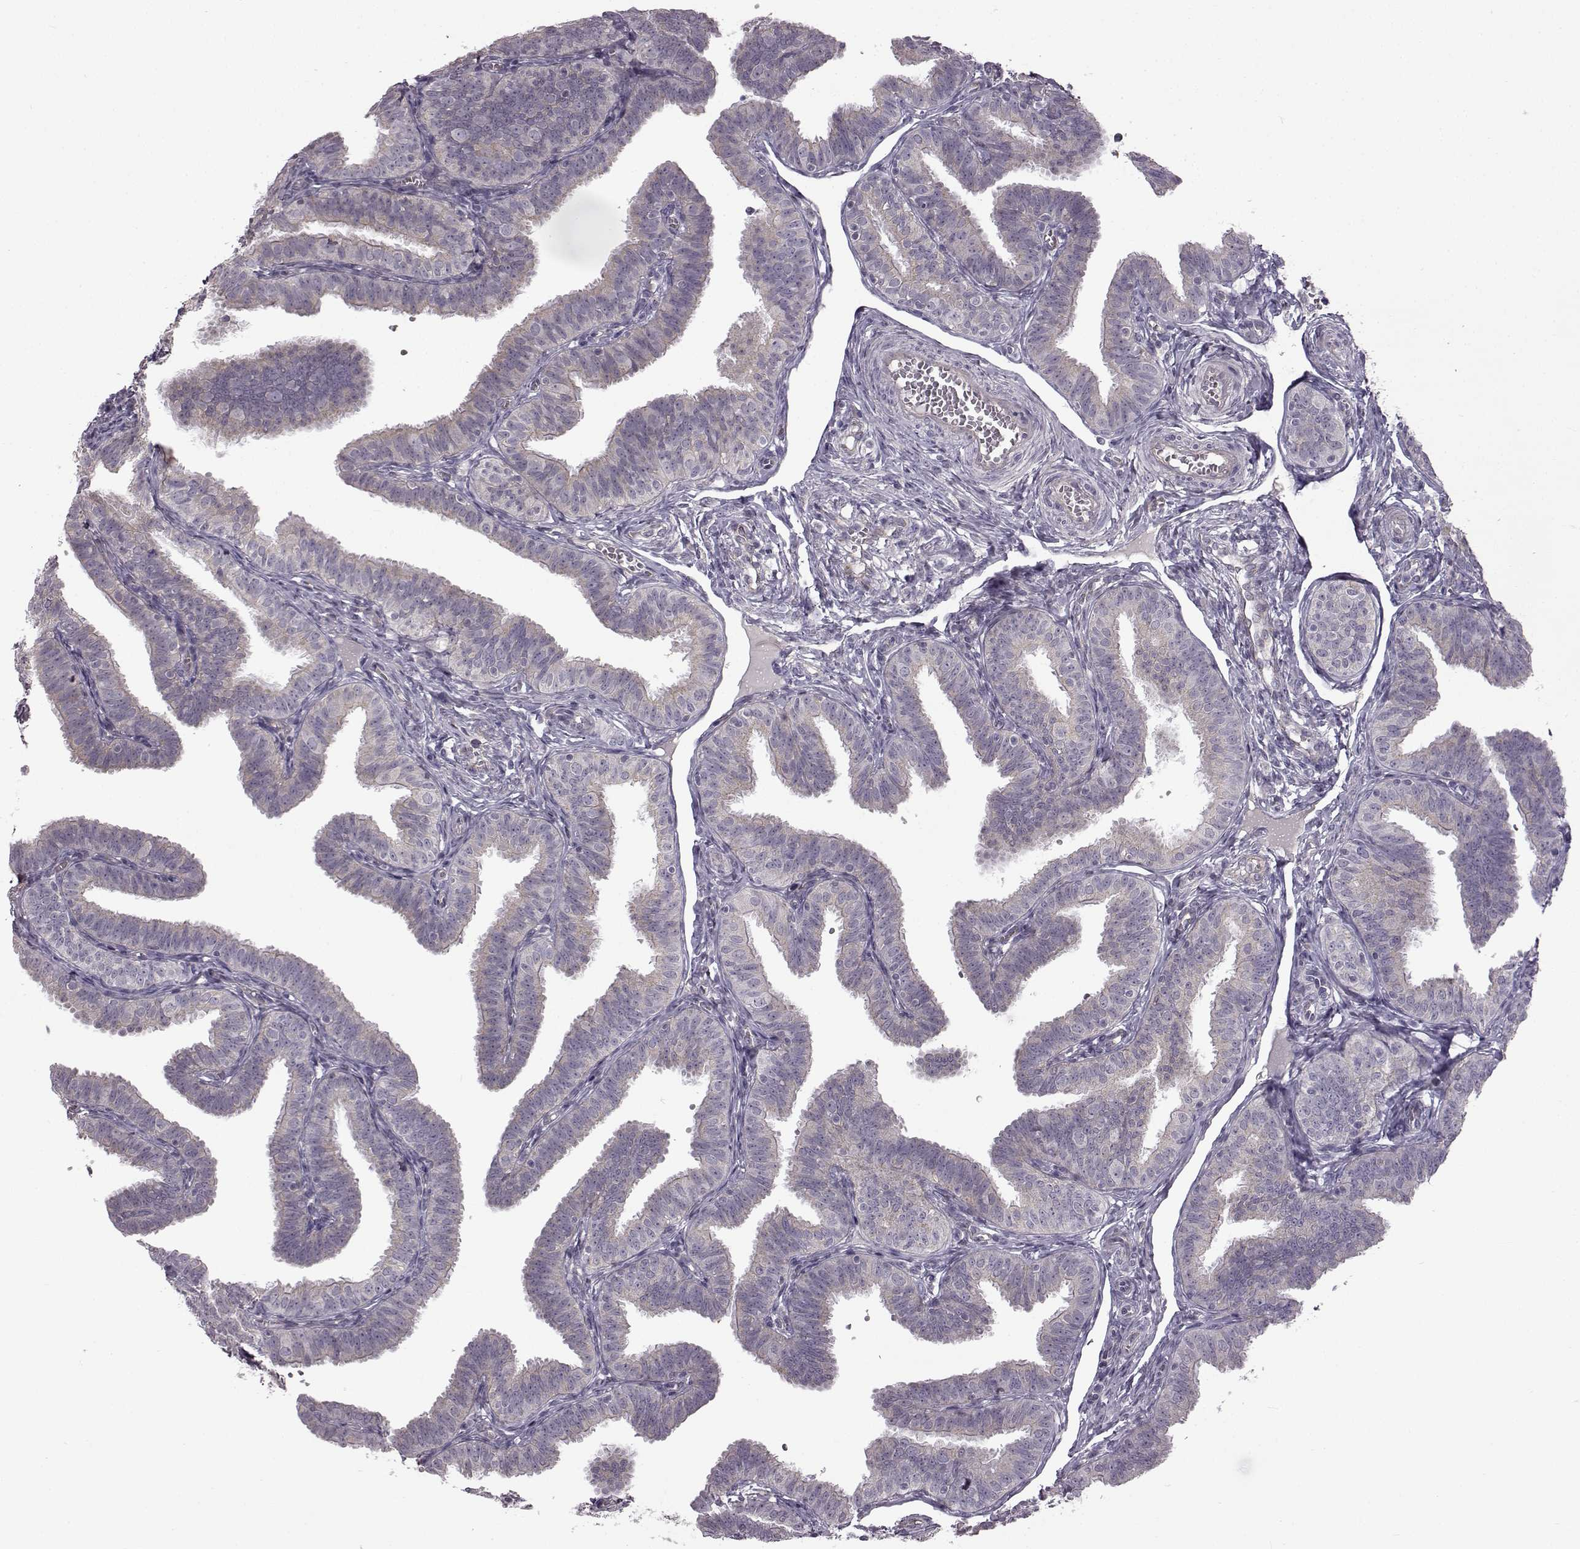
{"staining": {"intensity": "weak", "quantity": "<25%", "location": "cytoplasmic/membranous"}, "tissue": "fallopian tube", "cell_type": "Glandular cells", "image_type": "normal", "snomed": [{"axis": "morphology", "description": "Normal tissue, NOS"}, {"axis": "topography", "description": "Fallopian tube"}], "caption": "Immunohistochemical staining of unremarkable fallopian tube demonstrates no significant staining in glandular cells. The staining is performed using DAB brown chromogen with nuclei counter-stained in using hematoxylin.", "gene": "B3GNT6", "patient": {"sex": "female", "age": 25}}